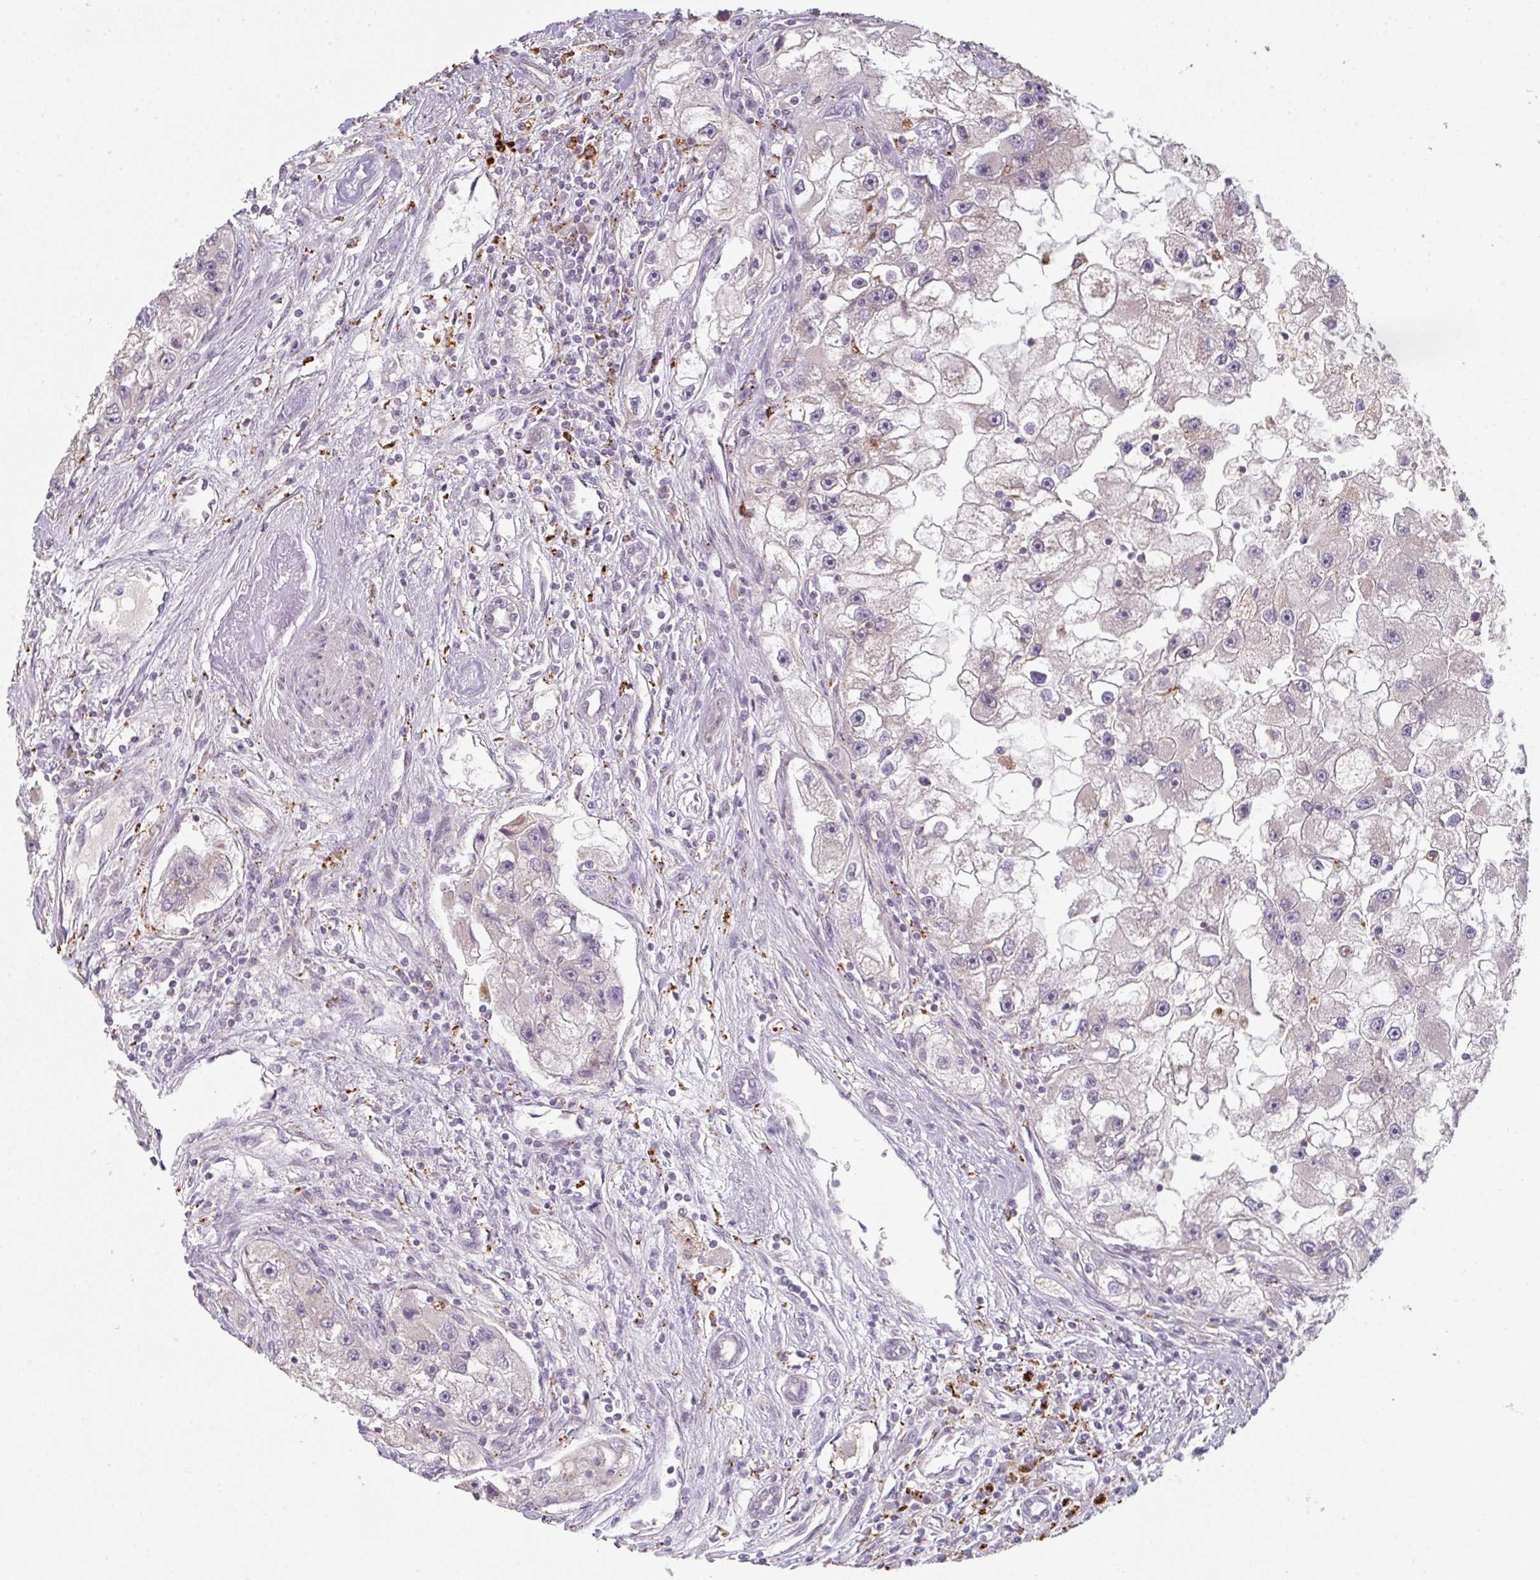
{"staining": {"intensity": "negative", "quantity": "none", "location": "none"}, "tissue": "renal cancer", "cell_type": "Tumor cells", "image_type": "cancer", "snomed": [{"axis": "morphology", "description": "Adenocarcinoma, NOS"}, {"axis": "topography", "description": "Kidney"}], "caption": "Immunohistochemistry (IHC) of renal adenocarcinoma shows no staining in tumor cells.", "gene": "TMEM237", "patient": {"sex": "male", "age": 63}}